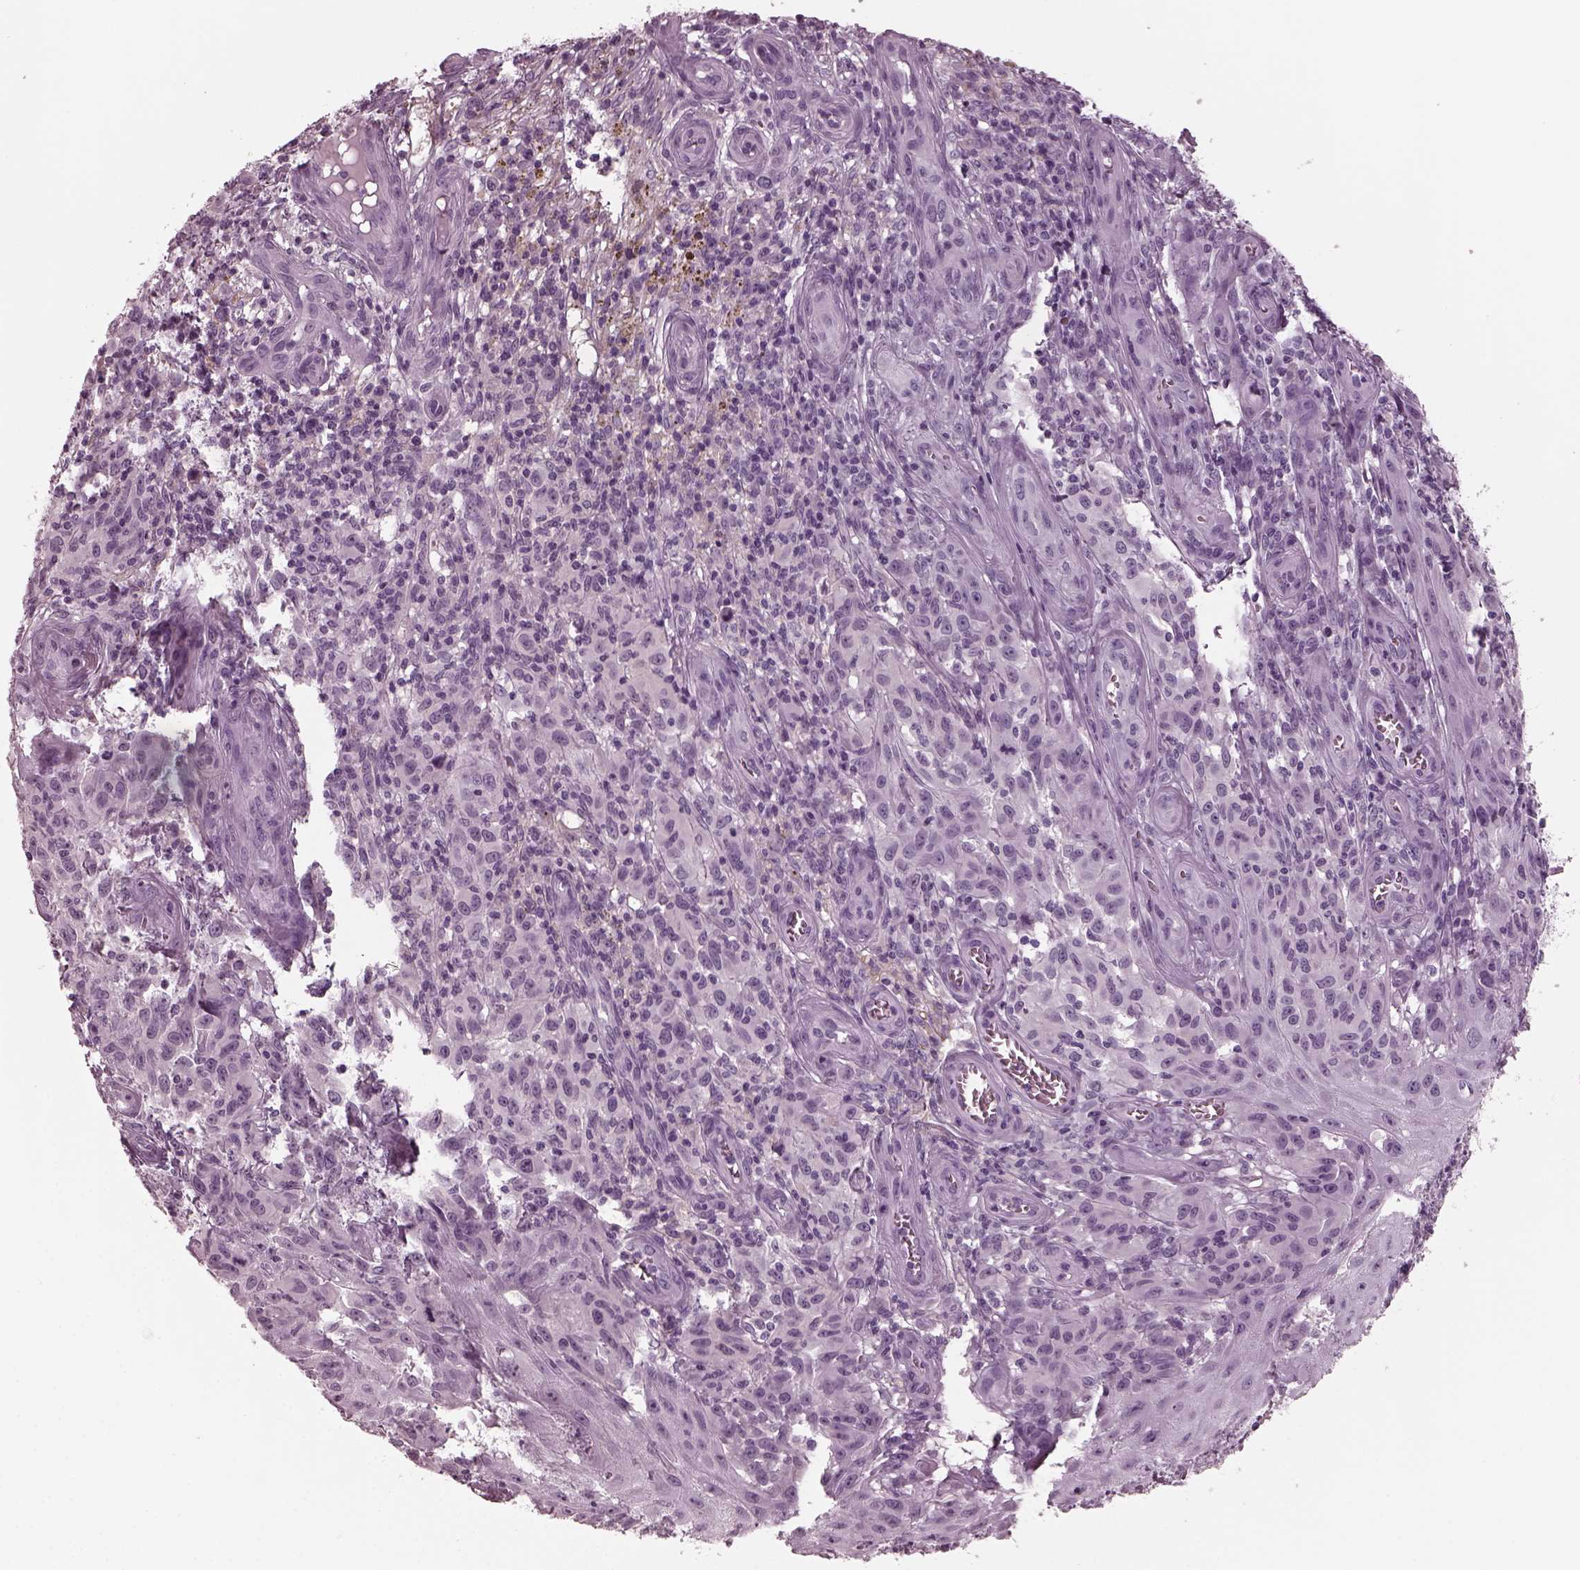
{"staining": {"intensity": "negative", "quantity": "none", "location": "none"}, "tissue": "melanoma", "cell_type": "Tumor cells", "image_type": "cancer", "snomed": [{"axis": "morphology", "description": "Malignant melanoma, NOS"}, {"axis": "topography", "description": "Skin"}], "caption": "DAB (3,3'-diaminobenzidine) immunohistochemical staining of malignant melanoma exhibits no significant expression in tumor cells.", "gene": "RCVRN", "patient": {"sex": "female", "age": 53}}